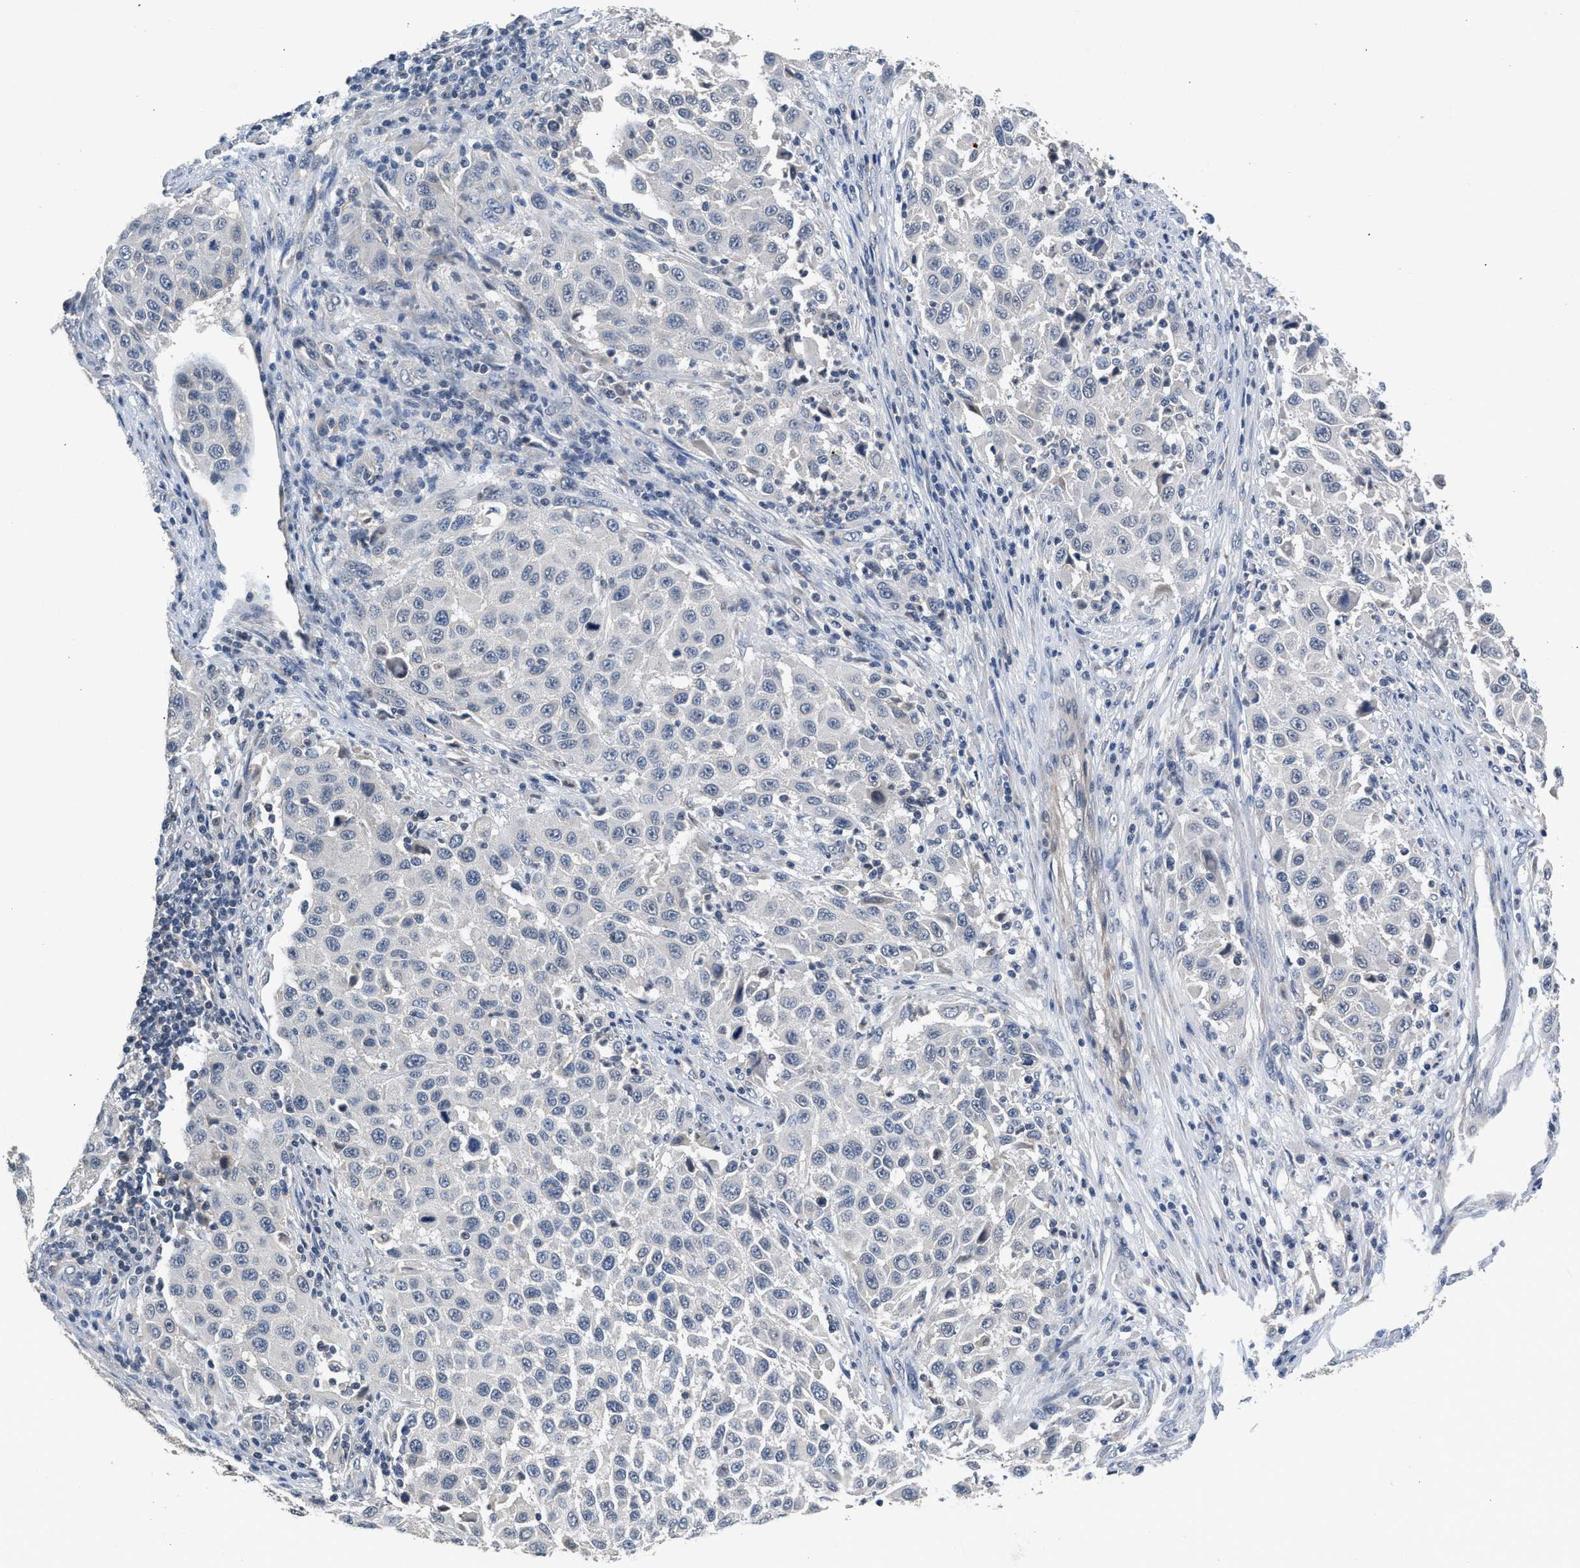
{"staining": {"intensity": "negative", "quantity": "none", "location": "none"}, "tissue": "melanoma", "cell_type": "Tumor cells", "image_type": "cancer", "snomed": [{"axis": "morphology", "description": "Malignant melanoma, Metastatic site"}, {"axis": "topography", "description": "Lymph node"}], "caption": "Tumor cells are negative for brown protein staining in malignant melanoma (metastatic site).", "gene": "CSF3R", "patient": {"sex": "male", "age": 61}}